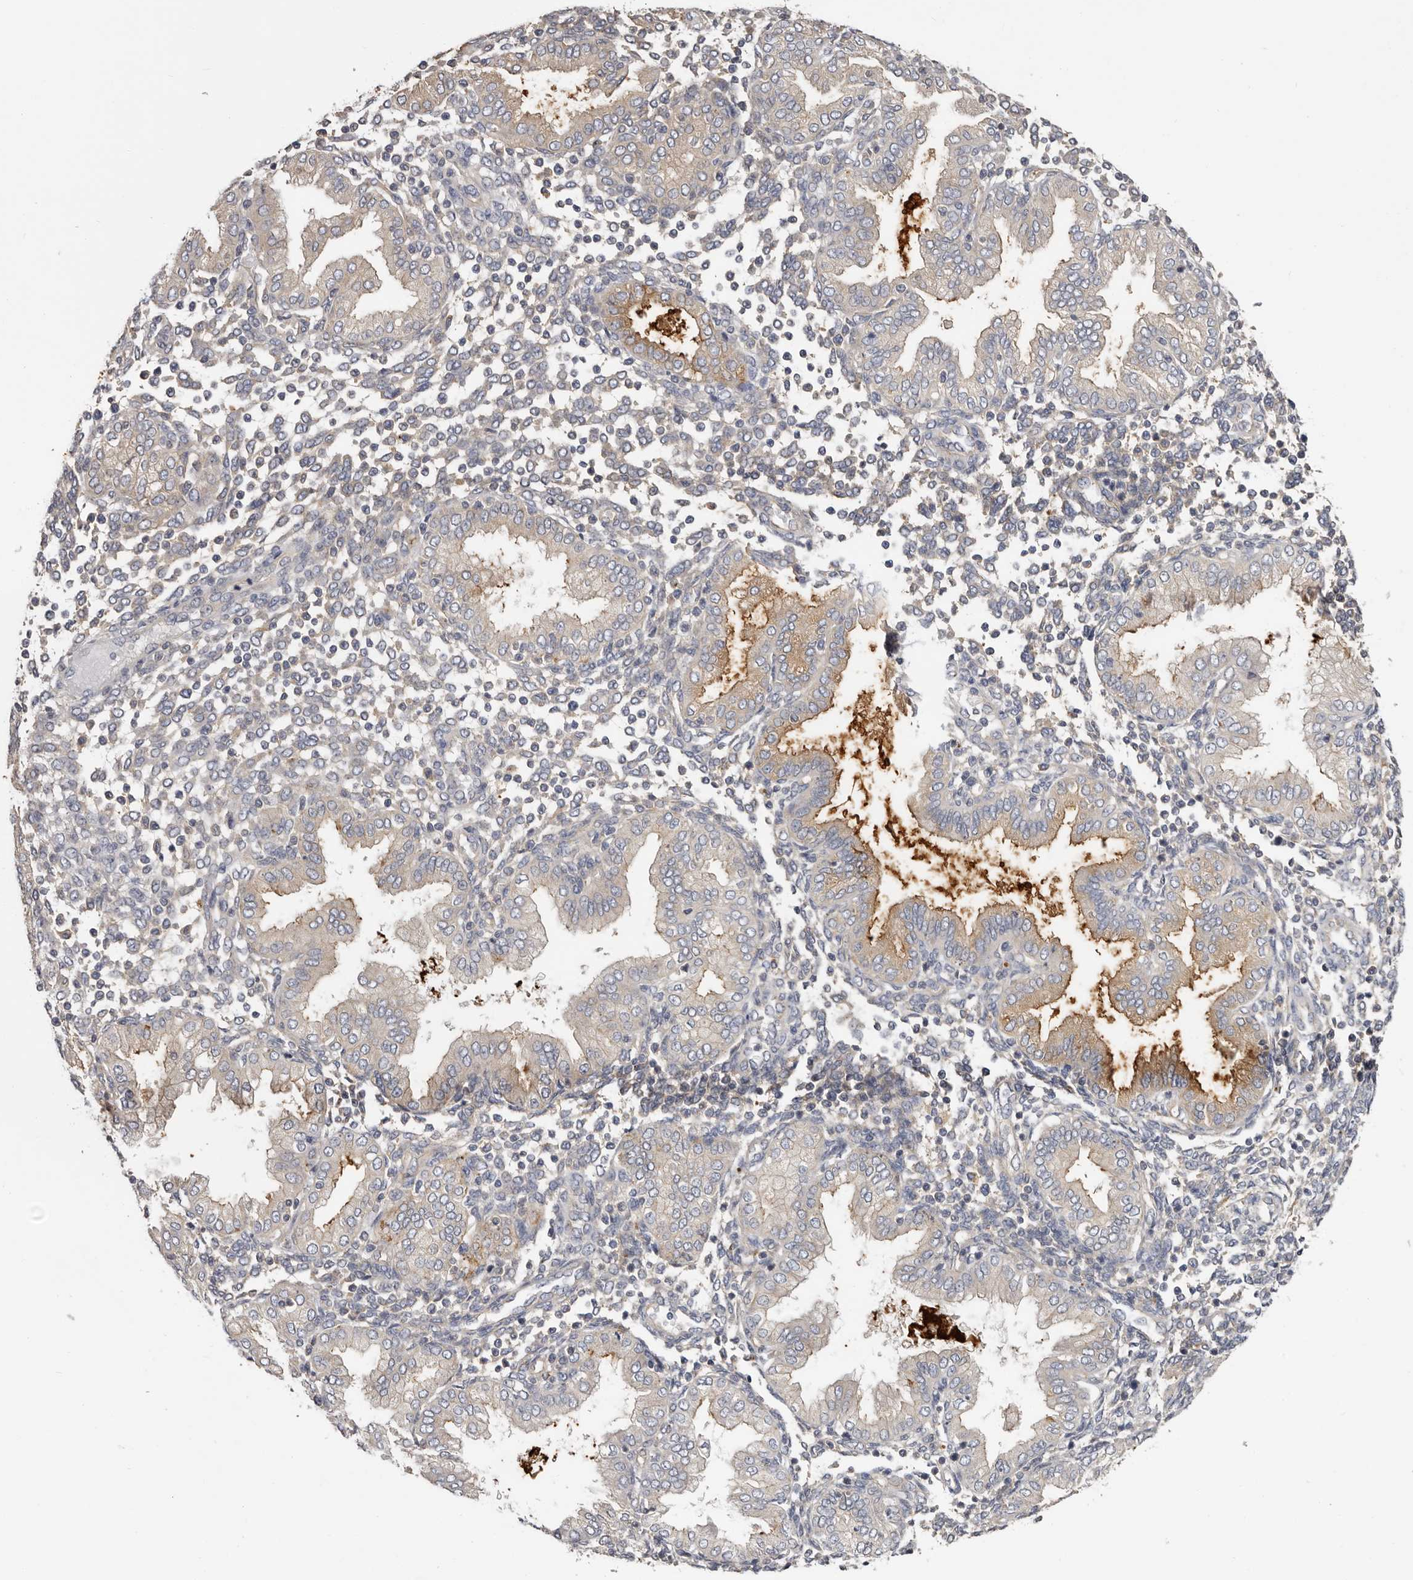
{"staining": {"intensity": "weak", "quantity": "<25%", "location": "cytoplasmic/membranous"}, "tissue": "endometrium", "cell_type": "Cells in endometrial stroma", "image_type": "normal", "snomed": [{"axis": "morphology", "description": "Normal tissue, NOS"}, {"axis": "topography", "description": "Endometrium"}], "caption": "The image reveals no staining of cells in endometrial stroma in benign endometrium. Brightfield microscopy of immunohistochemistry (IHC) stained with DAB (brown) and hematoxylin (blue), captured at high magnification.", "gene": "INKA2", "patient": {"sex": "female", "age": 53}}